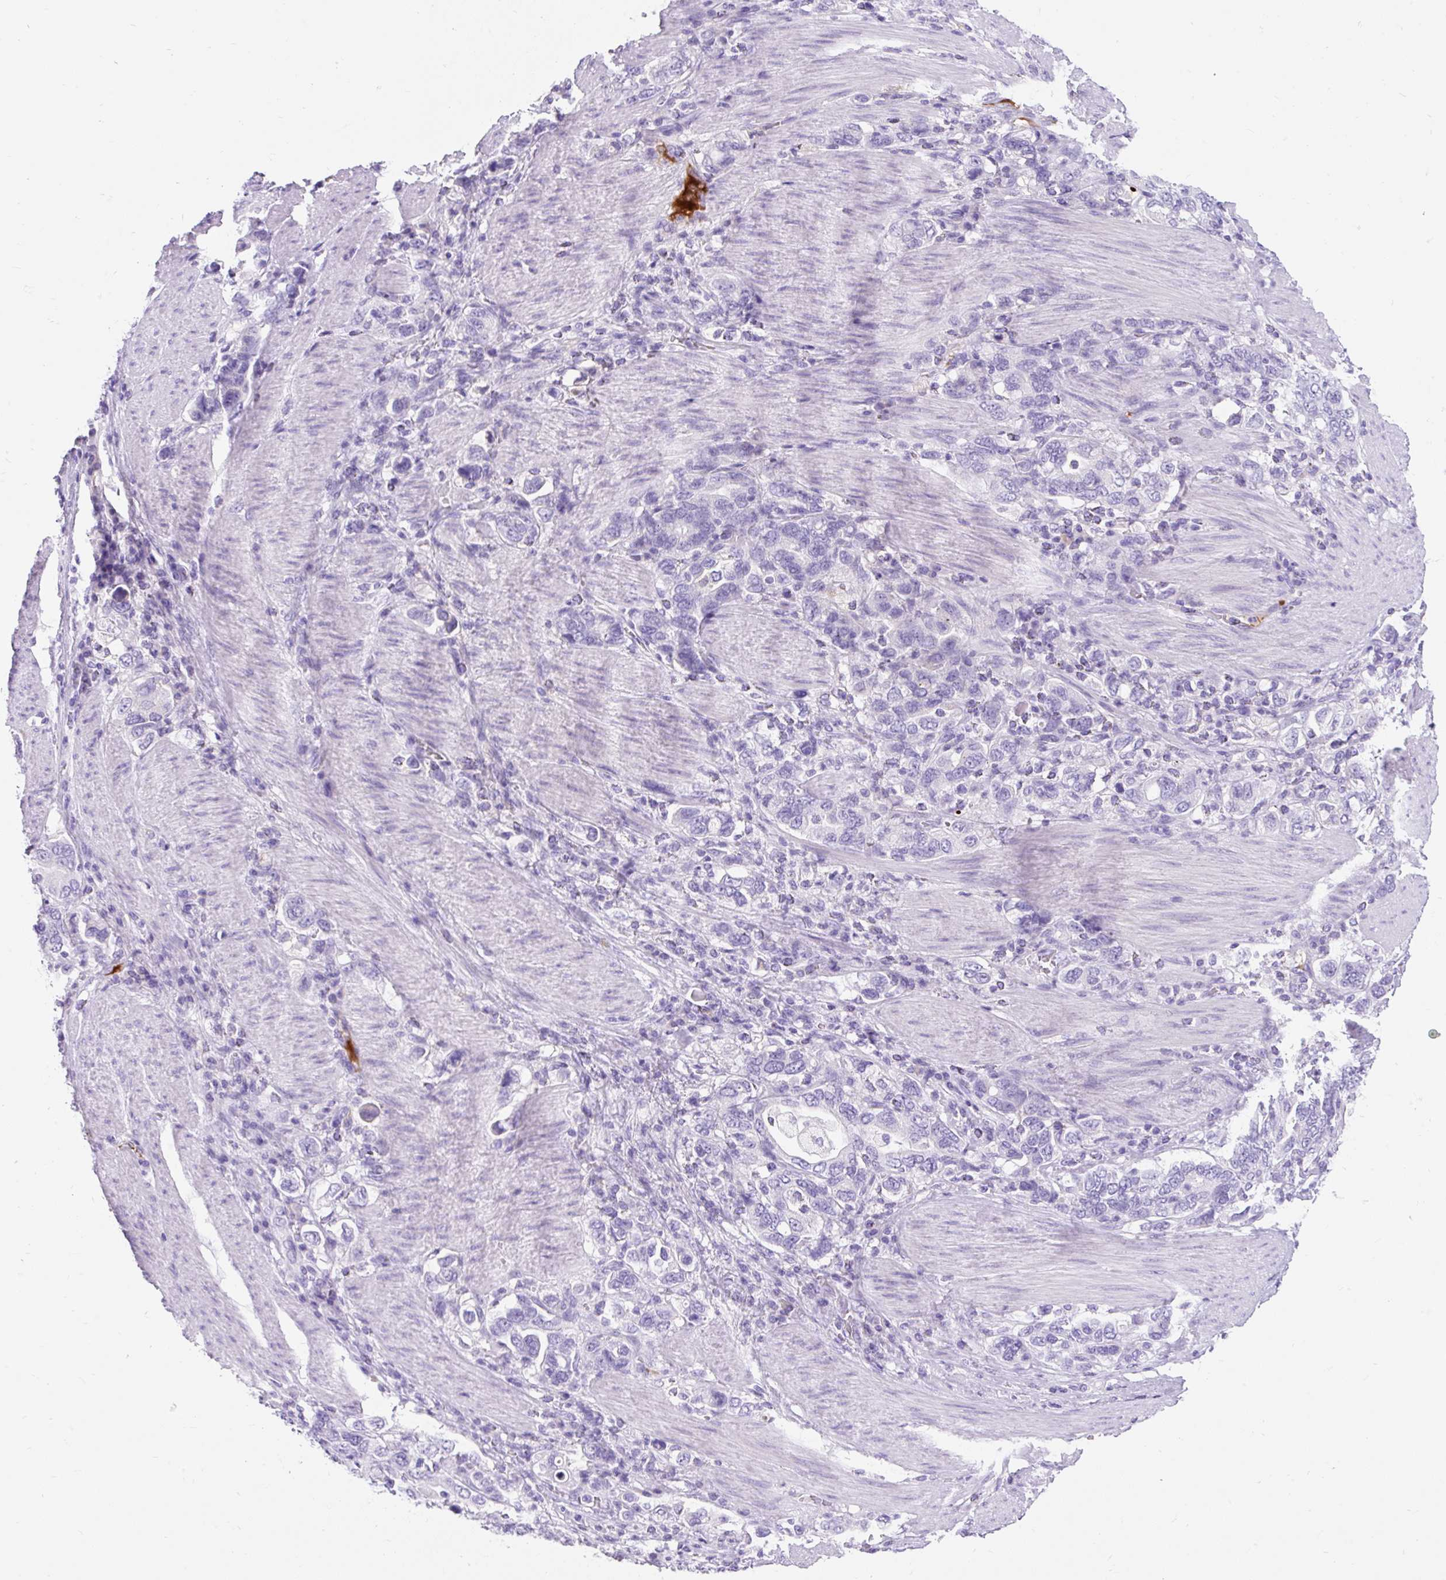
{"staining": {"intensity": "negative", "quantity": "none", "location": "none"}, "tissue": "stomach cancer", "cell_type": "Tumor cells", "image_type": "cancer", "snomed": [{"axis": "morphology", "description": "Adenocarcinoma, NOS"}, {"axis": "topography", "description": "Stomach, upper"}, {"axis": "topography", "description": "Stomach"}], "caption": "Micrograph shows no protein expression in tumor cells of stomach cancer tissue.", "gene": "APOC4-APOC2", "patient": {"sex": "male", "age": 62}}